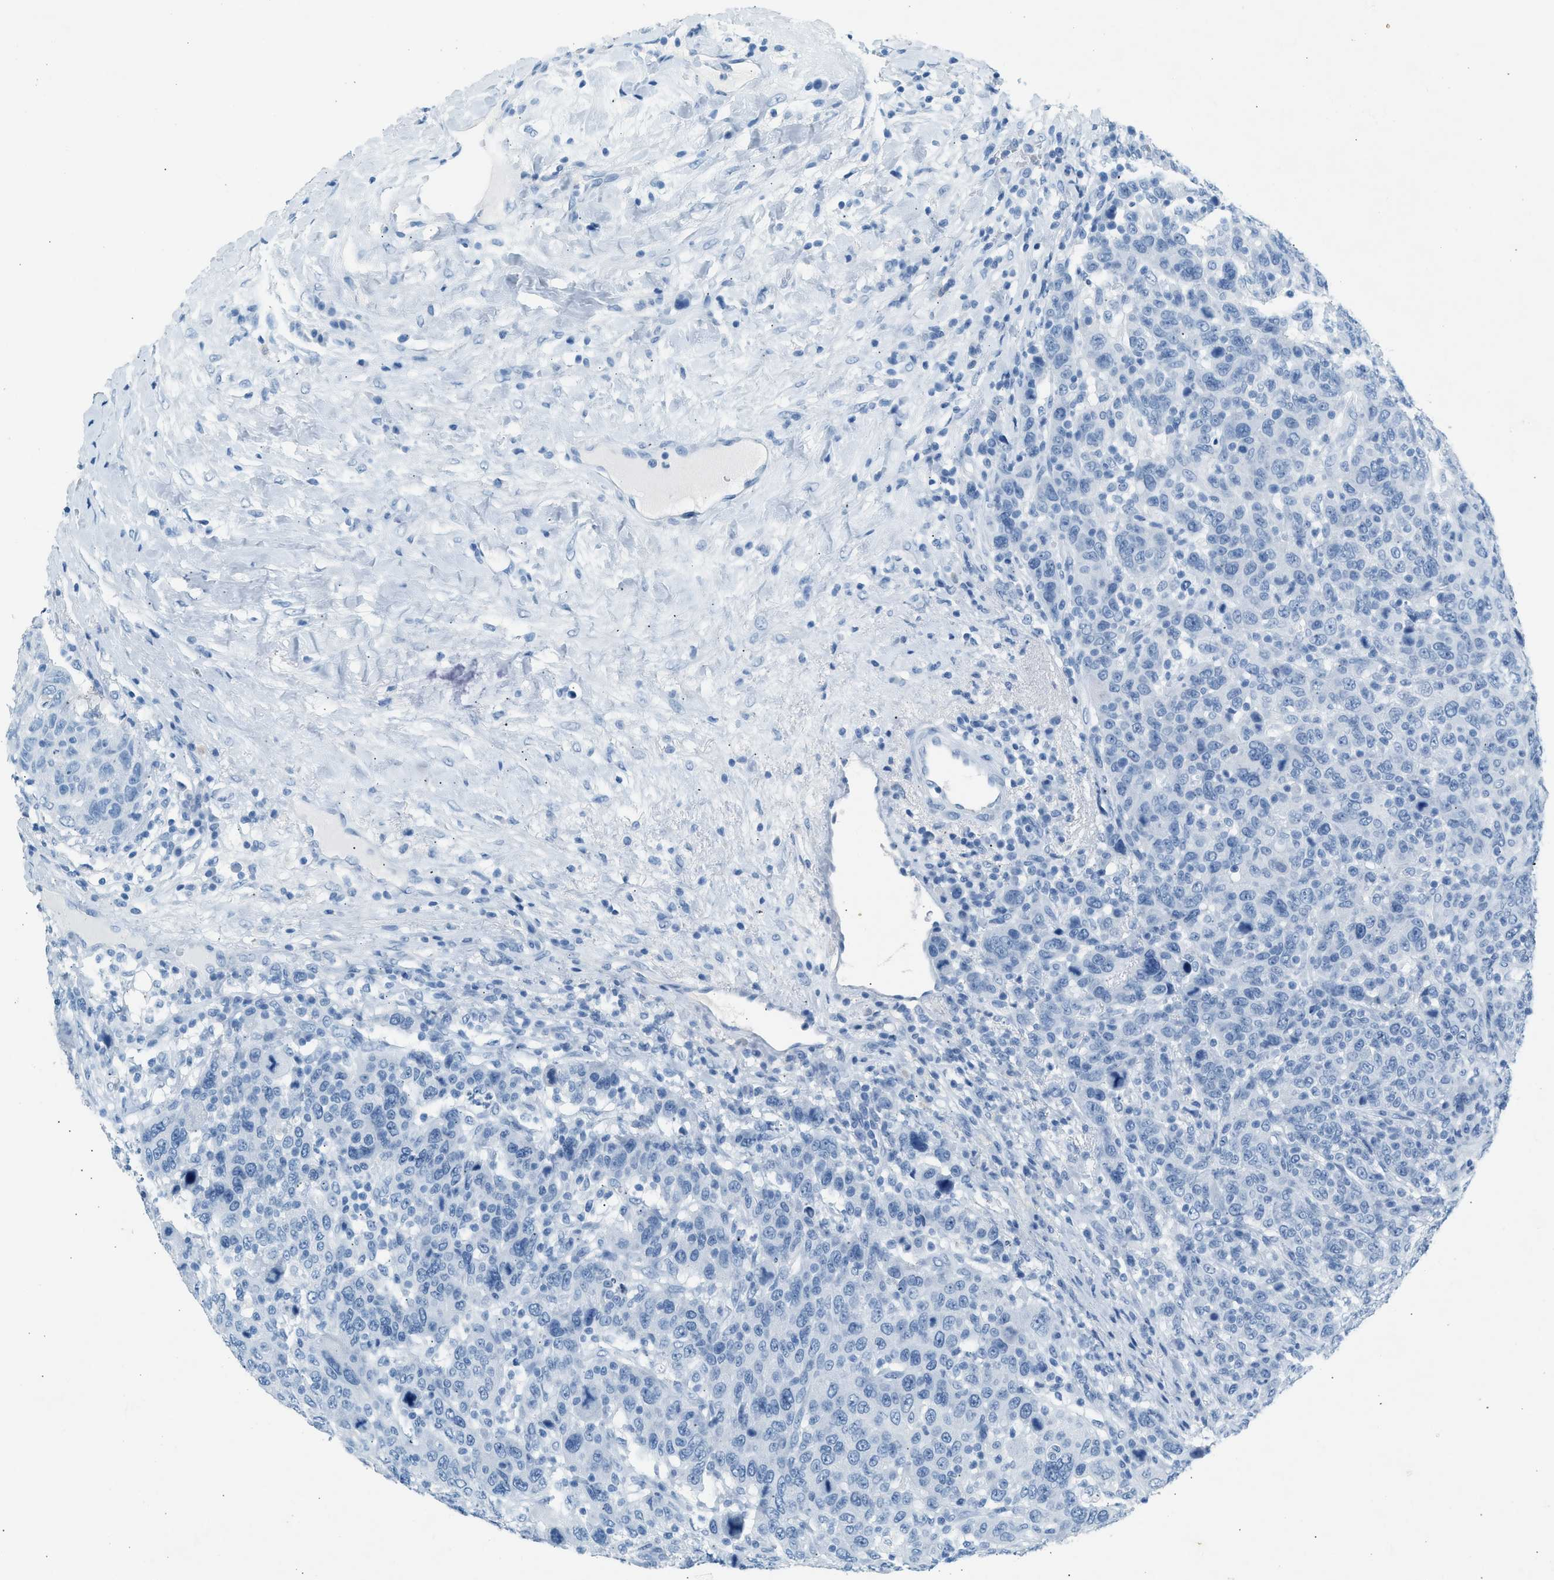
{"staining": {"intensity": "negative", "quantity": "none", "location": "none"}, "tissue": "breast cancer", "cell_type": "Tumor cells", "image_type": "cancer", "snomed": [{"axis": "morphology", "description": "Duct carcinoma"}, {"axis": "topography", "description": "Breast"}], "caption": "This image is of intraductal carcinoma (breast) stained with immunohistochemistry (IHC) to label a protein in brown with the nuclei are counter-stained blue. There is no positivity in tumor cells.", "gene": "HHATL", "patient": {"sex": "female", "age": 37}}